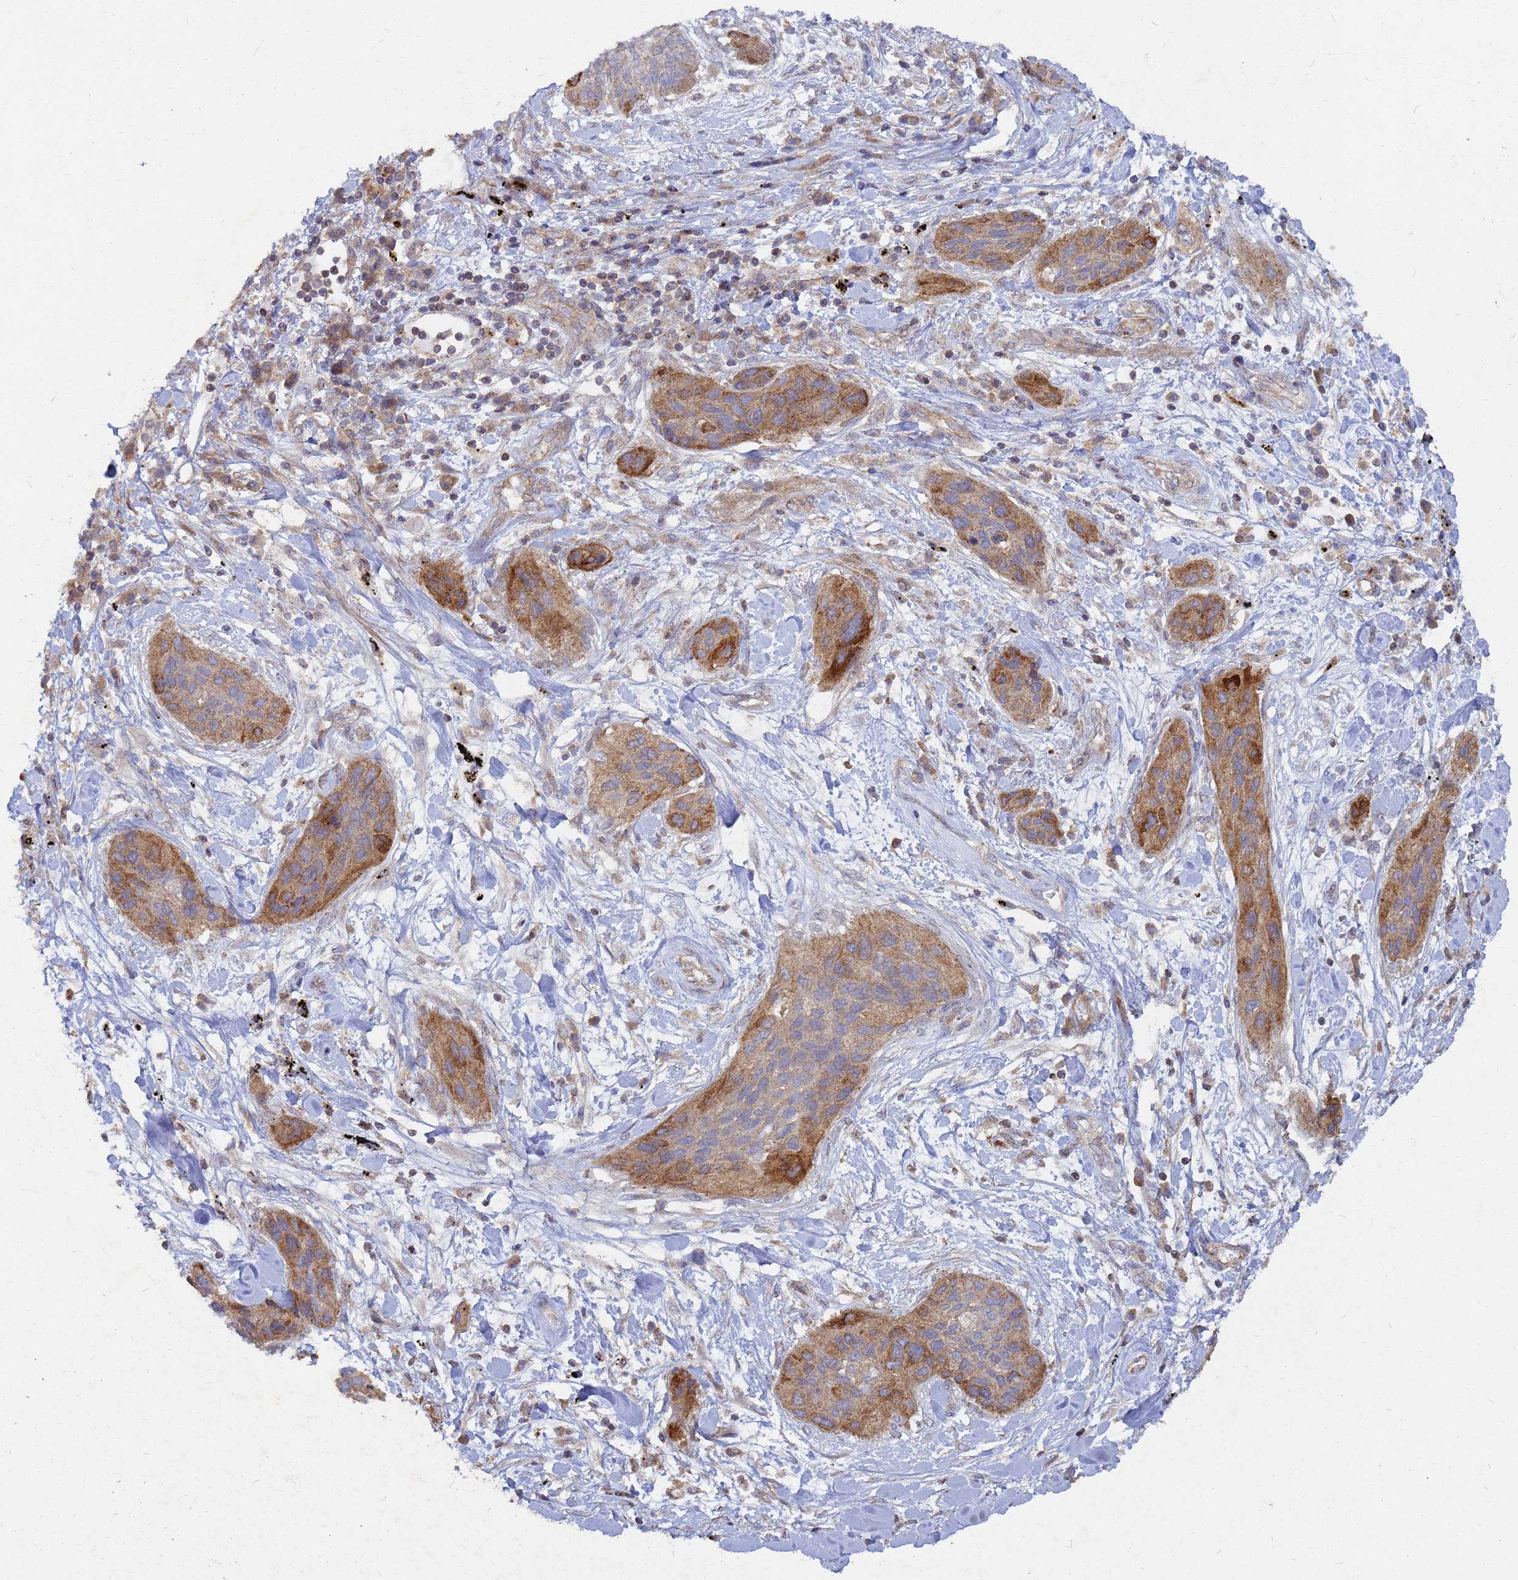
{"staining": {"intensity": "moderate", "quantity": ">75%", "location": "cytoplasmic/membranous"}, "tissue": "lung cancer", "cell_type": "Tumor cells", "image_type": "cancer", "snomed": [{"axis": "morphology", "description": "Squamous cell carcinoma, NOS"}, {"axis": "topography", "description": "Lung"}], "caption": "An image of human lung cancer (squamous cell carcinoma) stained for a protein shows moderate cytoplasmic/membranous brown staining in tumor cells.", "gene": "CDC34", "patient": {"sex": "female", "age": 70}}